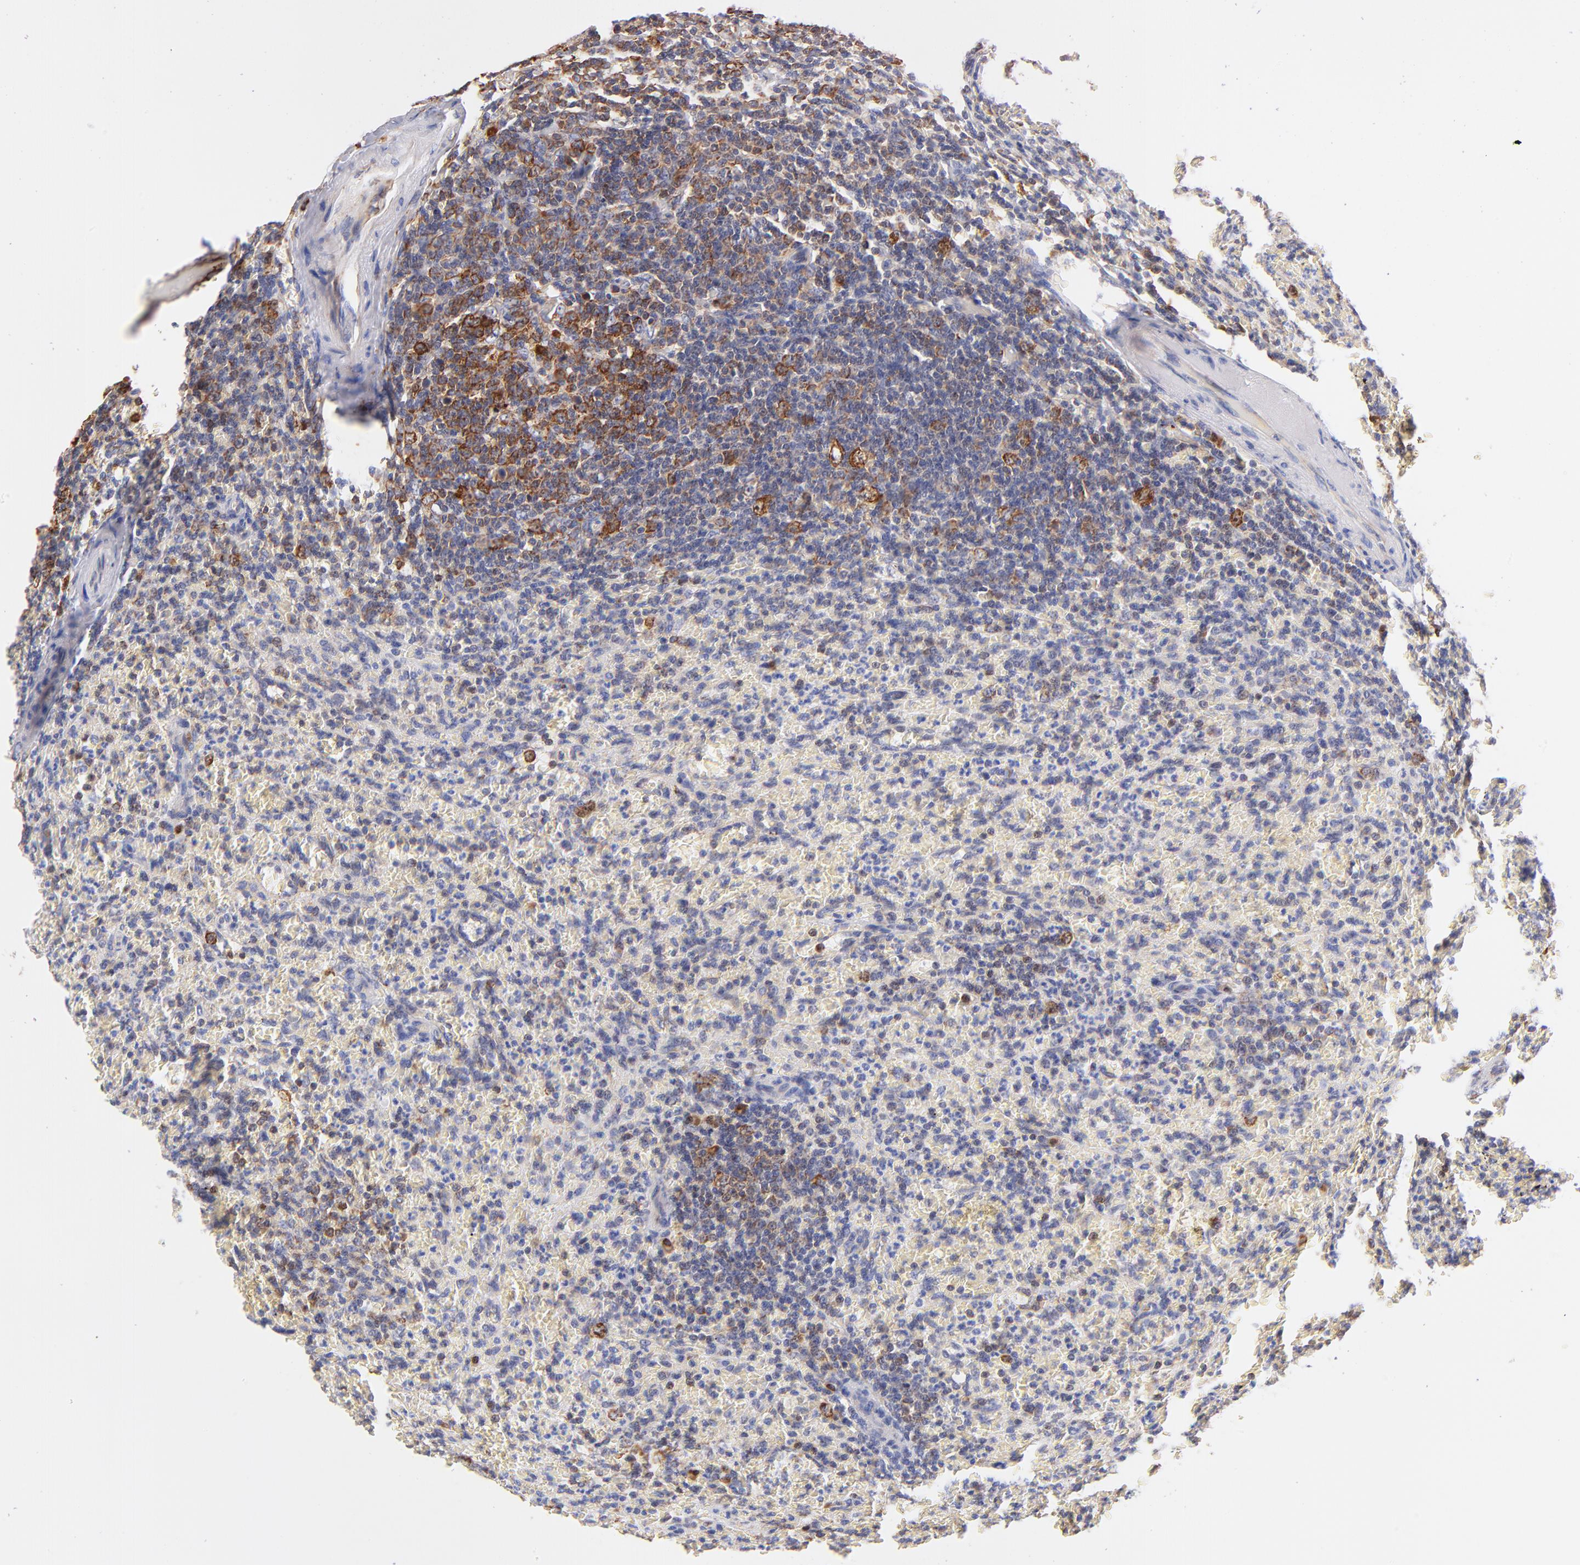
{"staining": {"intensity": "moderate", "quantity": "25%-75%", "location": "cytoplasmic/membranous,nuclear"}, "tissue": "lymphoma", "cell_type": "Tumor cells", "image_type": "cancer", "snomed": [{"axis": "morphology", "description": "Malignant lymphoma, non-Hodgkin's type, Low grade"}, {"axis": "topography", "description": "Spleen"}], "caption": "Moderate cytoplasmic/membranous and nuclear protein staining is seen in about 25%-75% of tumor cells in lymphoma.", "gene": "RPL27", "patient": {"sex": "female", "age": 64}}